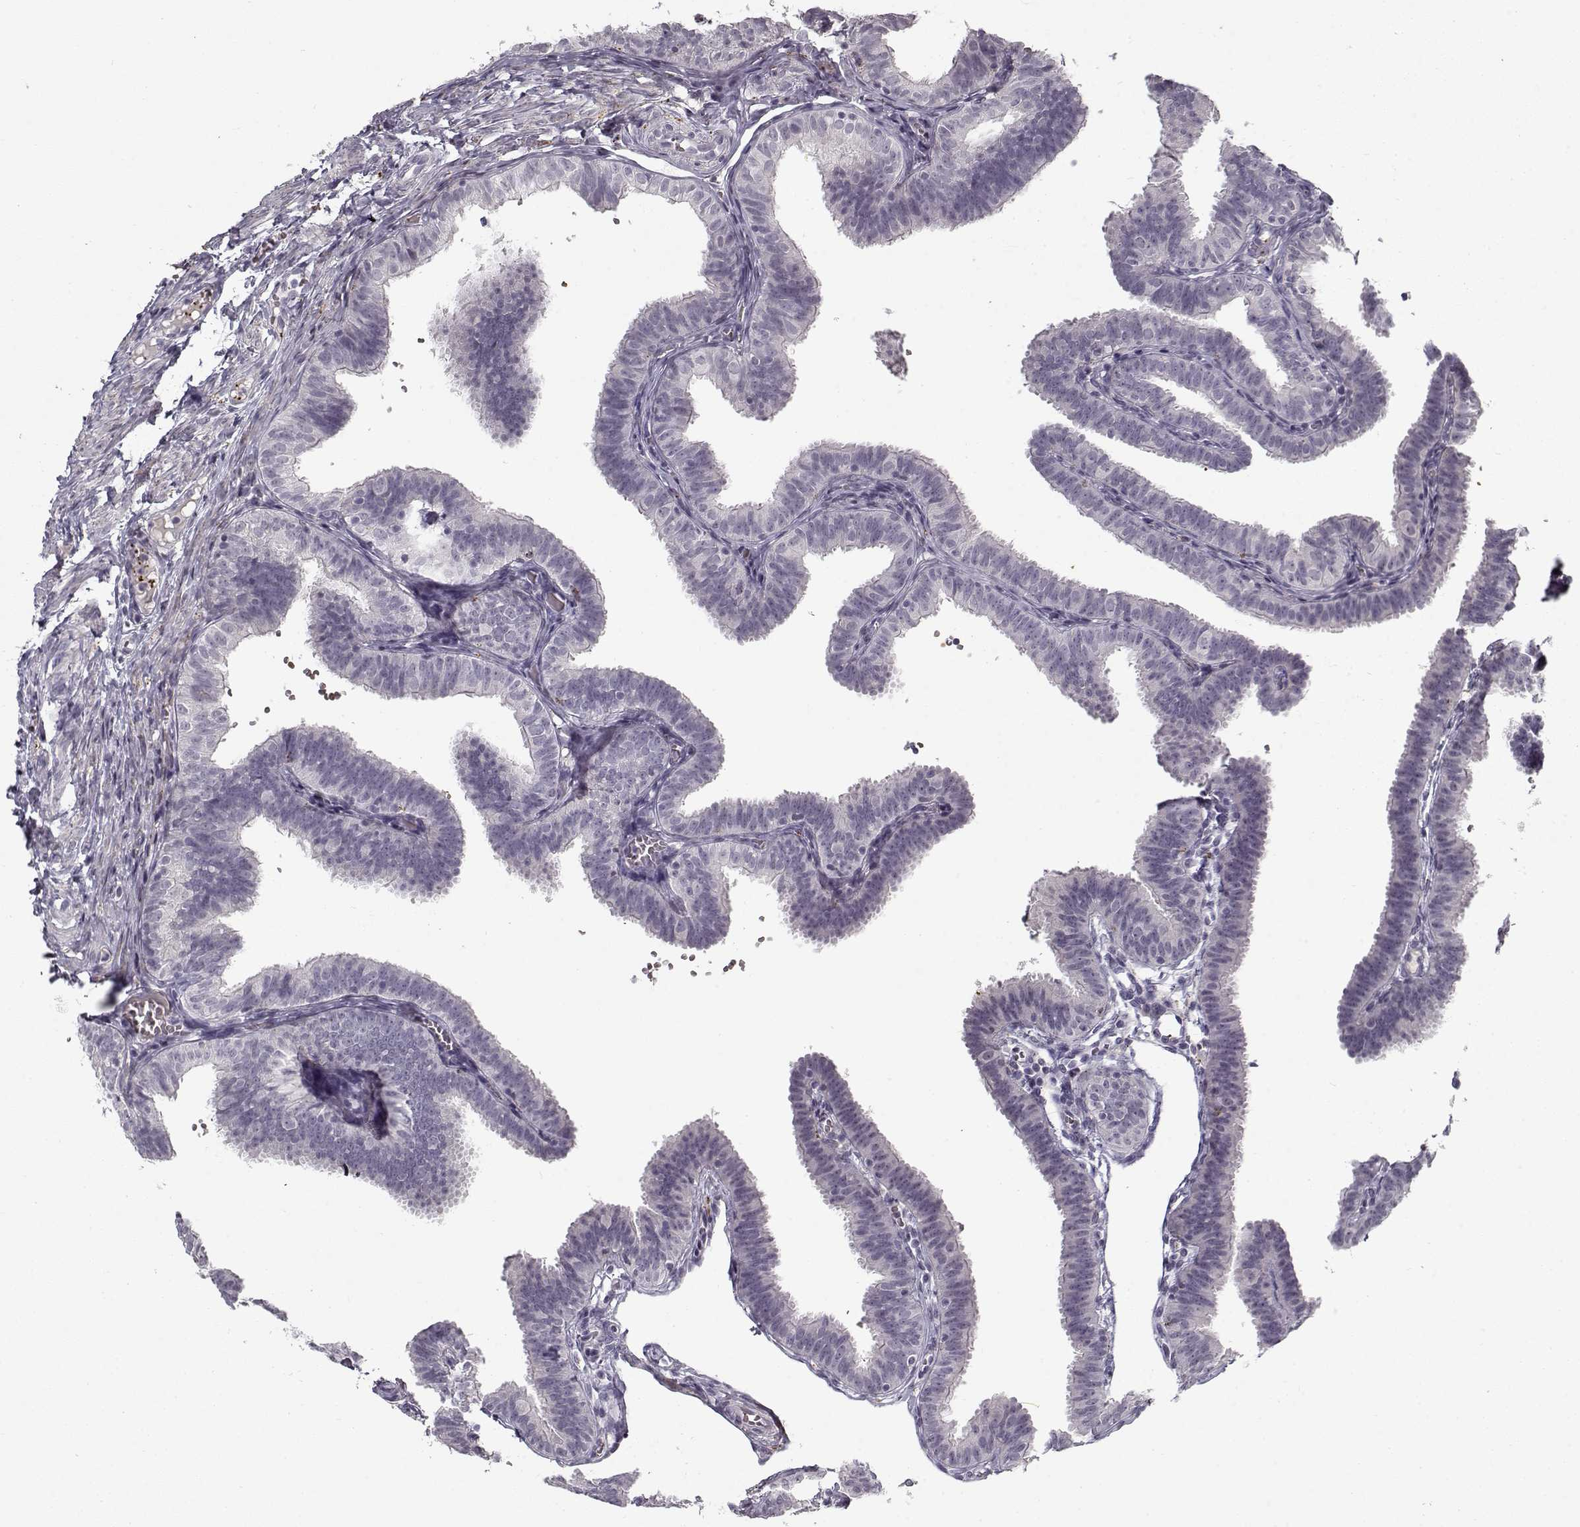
{"staining": {"intensity": "negative", "quantity": "none", "location": "none"}, "tissue": "fallopian tube", "cell_type": "Glandular cells", "image_type": "normal", "snomed": [{"axis": "morphology", "description": "Normal tissue, NOS"}, {"axis": "topography", "description": "Fallopian tube"}], "caption": "Immunohistochemistry (IHC) photomicrograph of normal fallopian tube: human fallopian tube stained with DAB (3,3'-diaminobenzidine) displays no significant protein staining in glandular cells. Nuclei are stained in blue.", "gene": "SNCA", "patient": {"sex": "female", "age": 25}}